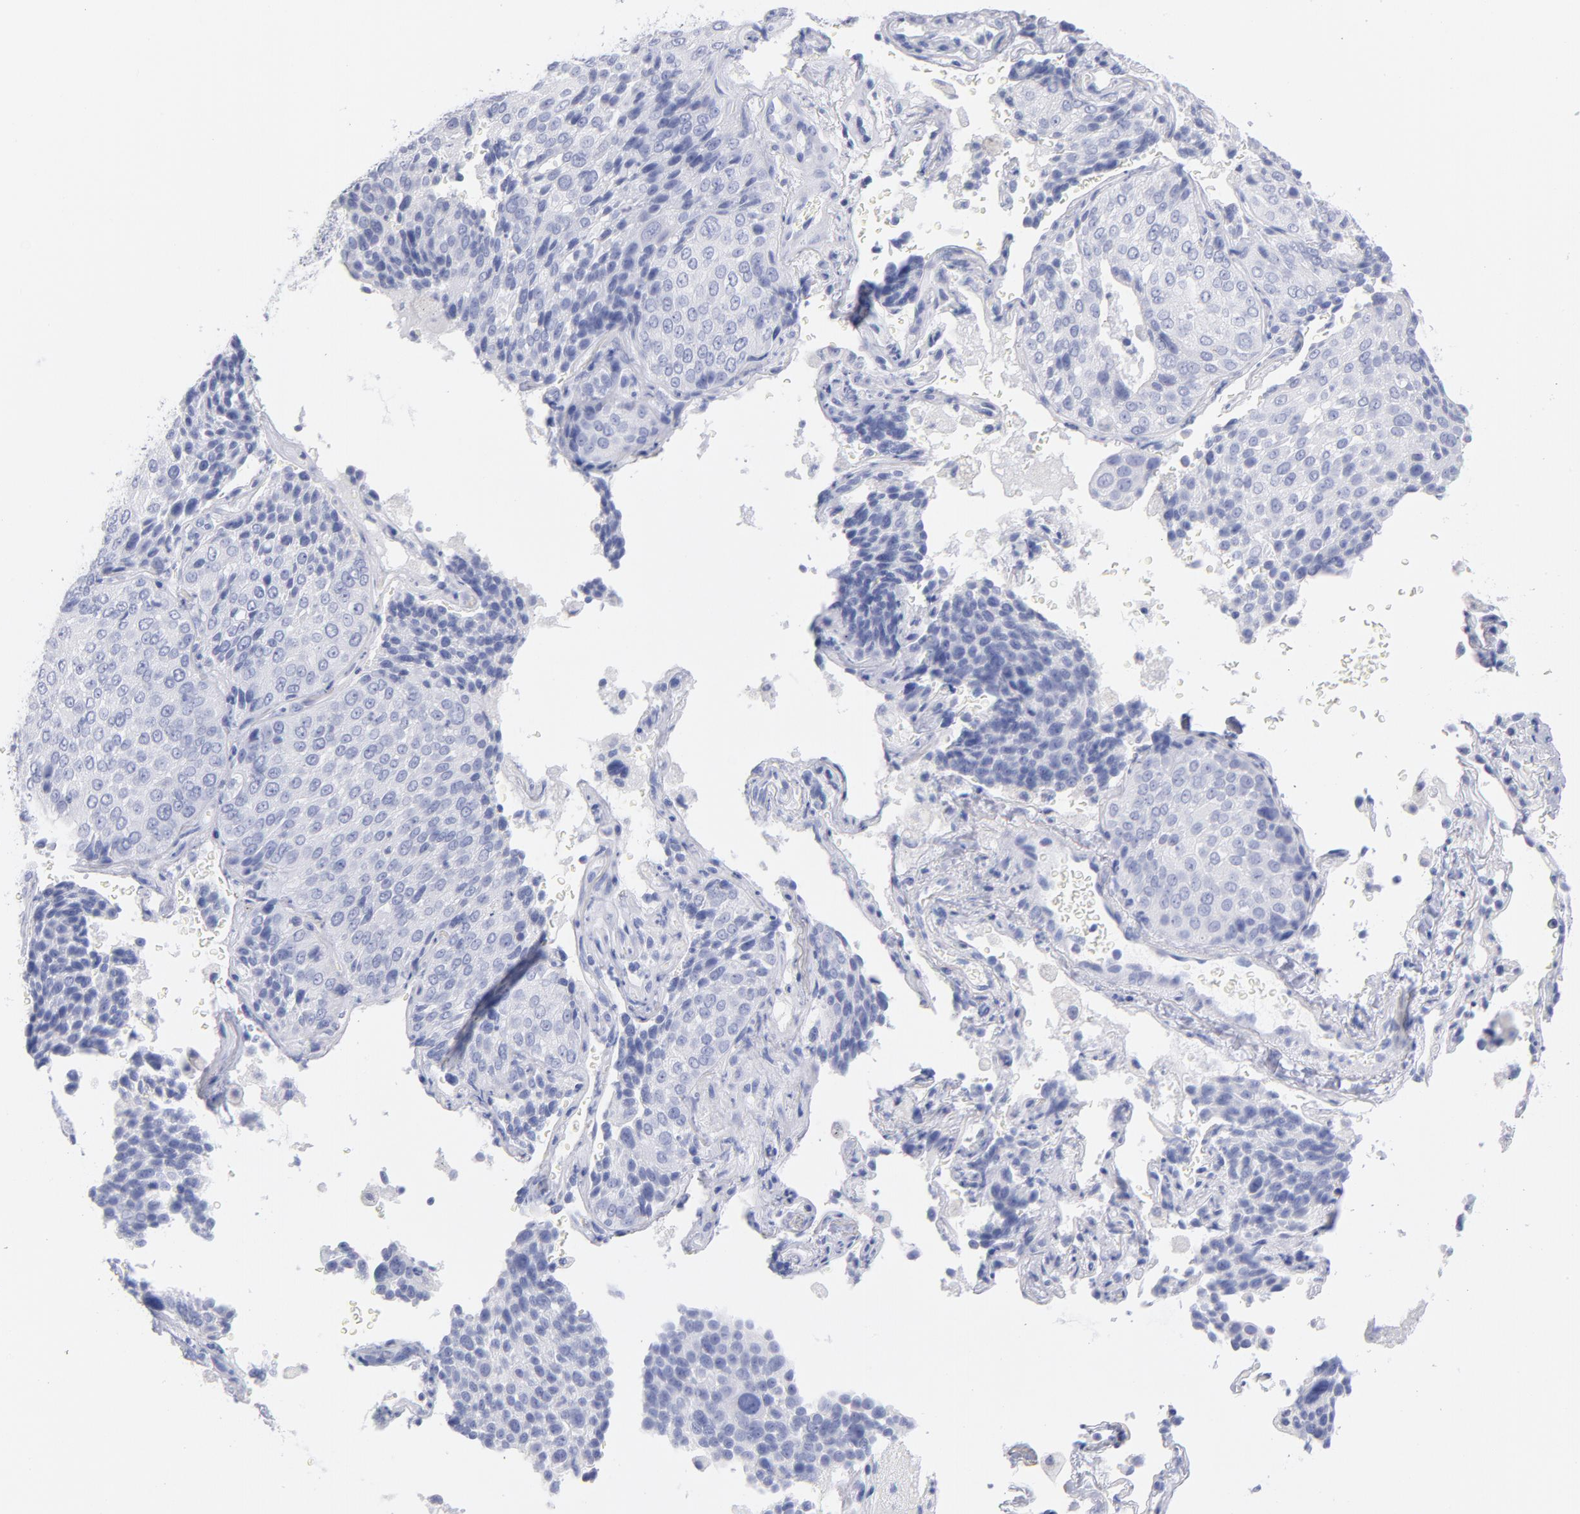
{"staining": {"intensity": "negative", "quantity": "none", "location": "none"}, "tissue": "lung cancer", "cell_type": "Tumor cells", "image_type": "cancer", "snomed": [{"axis": "morphology", "description": "Squamous cell carcinoma, NOS"}, {"axis": "topography", "description": "Lung"}], "caption": "The micrograph exhibits no significant expression in tumor cells of lung cancer. (Brightfield microscopy of DAB (3,3'-diaminobenzidine) immunohistochemistry (IHC) at high magnification).", "gene": "SCGN", "patient": {"sex": "male", "age": 54}}